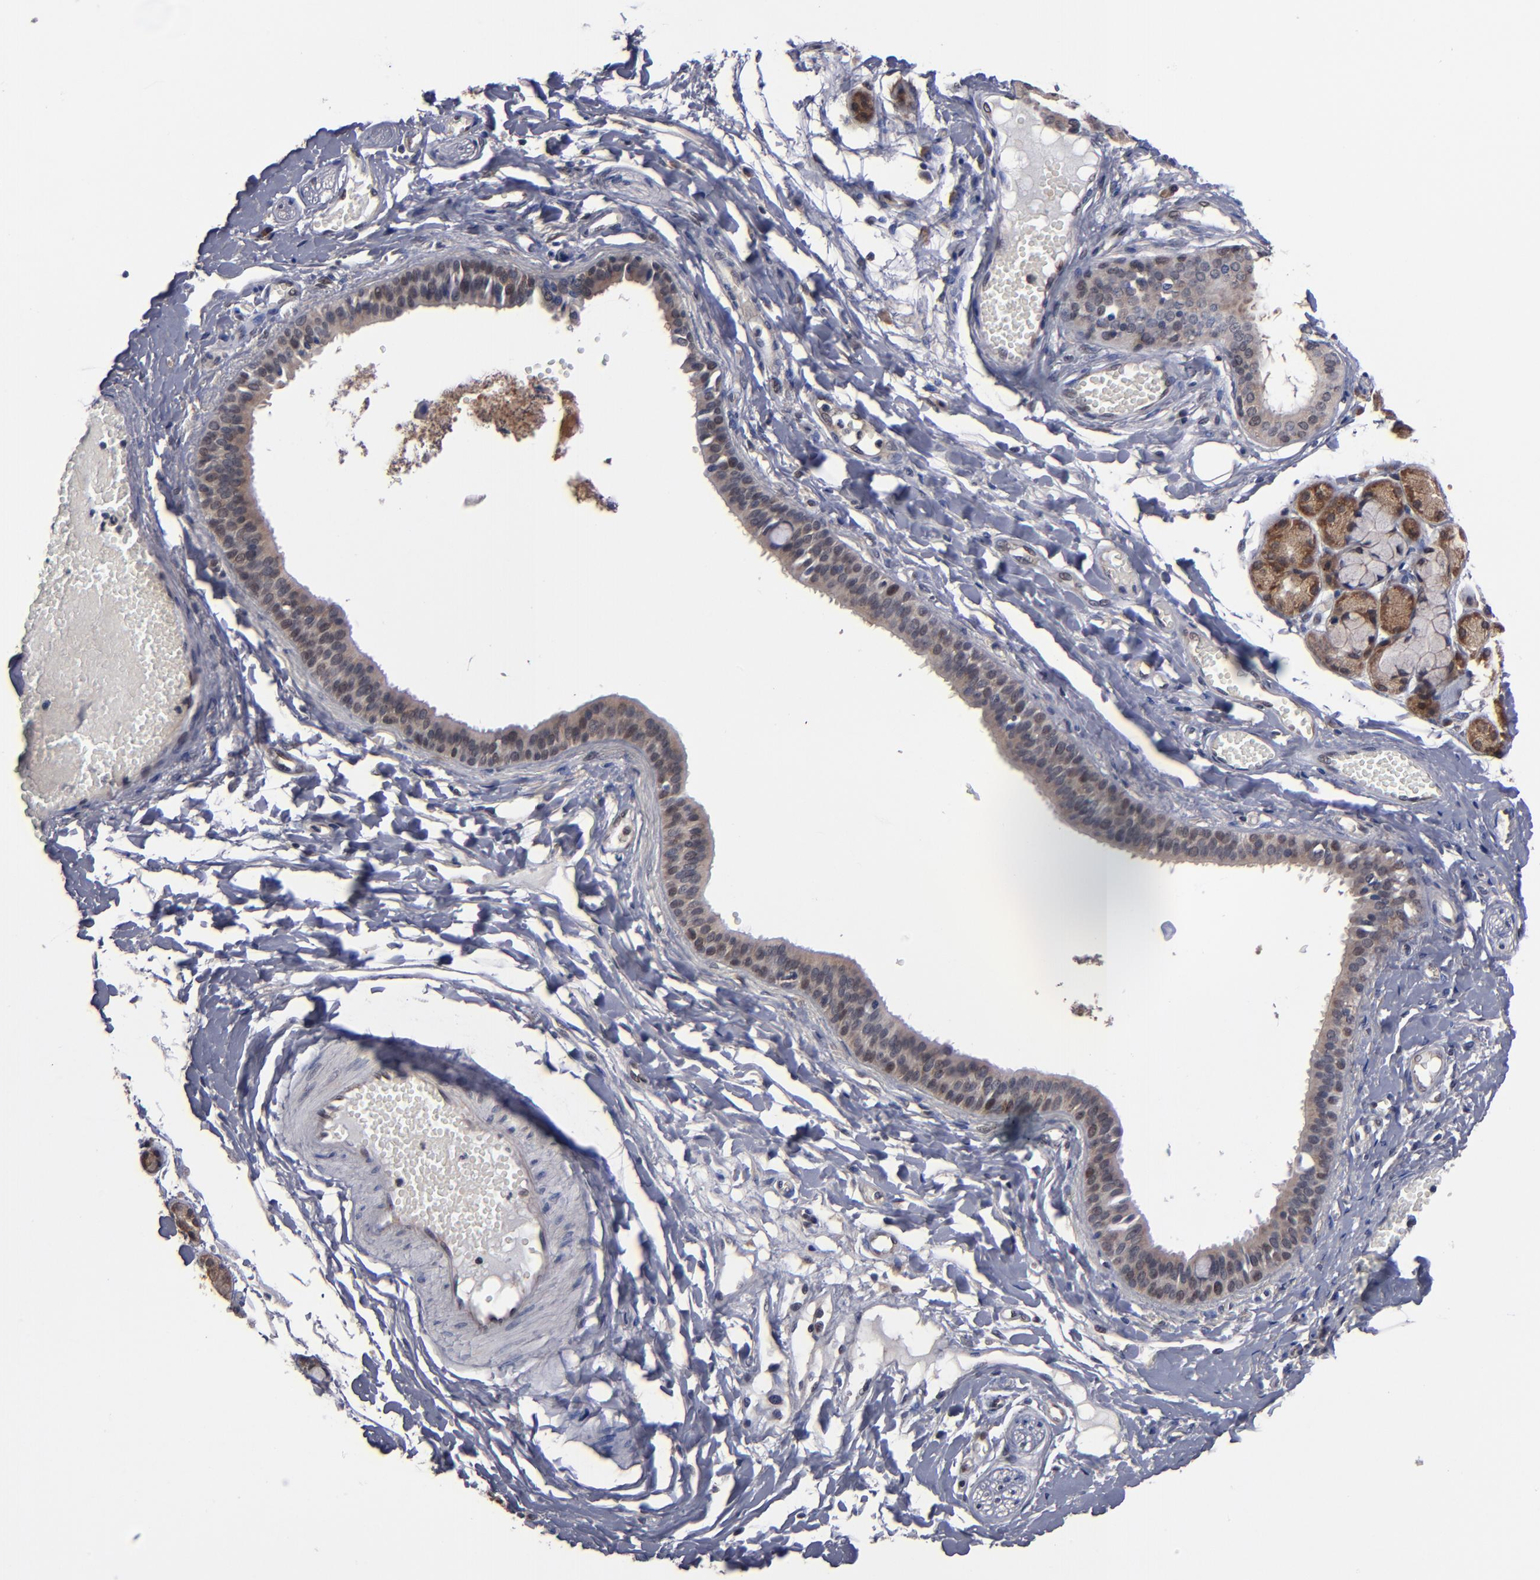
{"staining": {"intensity": "moderate", "quantity": ">75%", "location": "cytoplasmic/membranous"}, "tissue": "salivary gland", "cell_type": "Glandular cells", "image_type": "normal", "snomed": [{"axis": "morphology", "description": "Normal tissue, NOS"}, {"axis": "topography", "description": "Skeletal muscle"}, {"axis": "topography", "description": "Oral tissue"}, {"axis": "topography", "description": "Salivary gland"}, {"axis": "topography", "description": "Peripheral nerve tissue"}], "caption": "This image reveals IHC staining of benign human salivary gland, with medium moderate cytoplasmic/membranous positivity in about >75% of glandular cells.", "gene": "ALG13", "patient": {"sex": "male", "age": 54}}